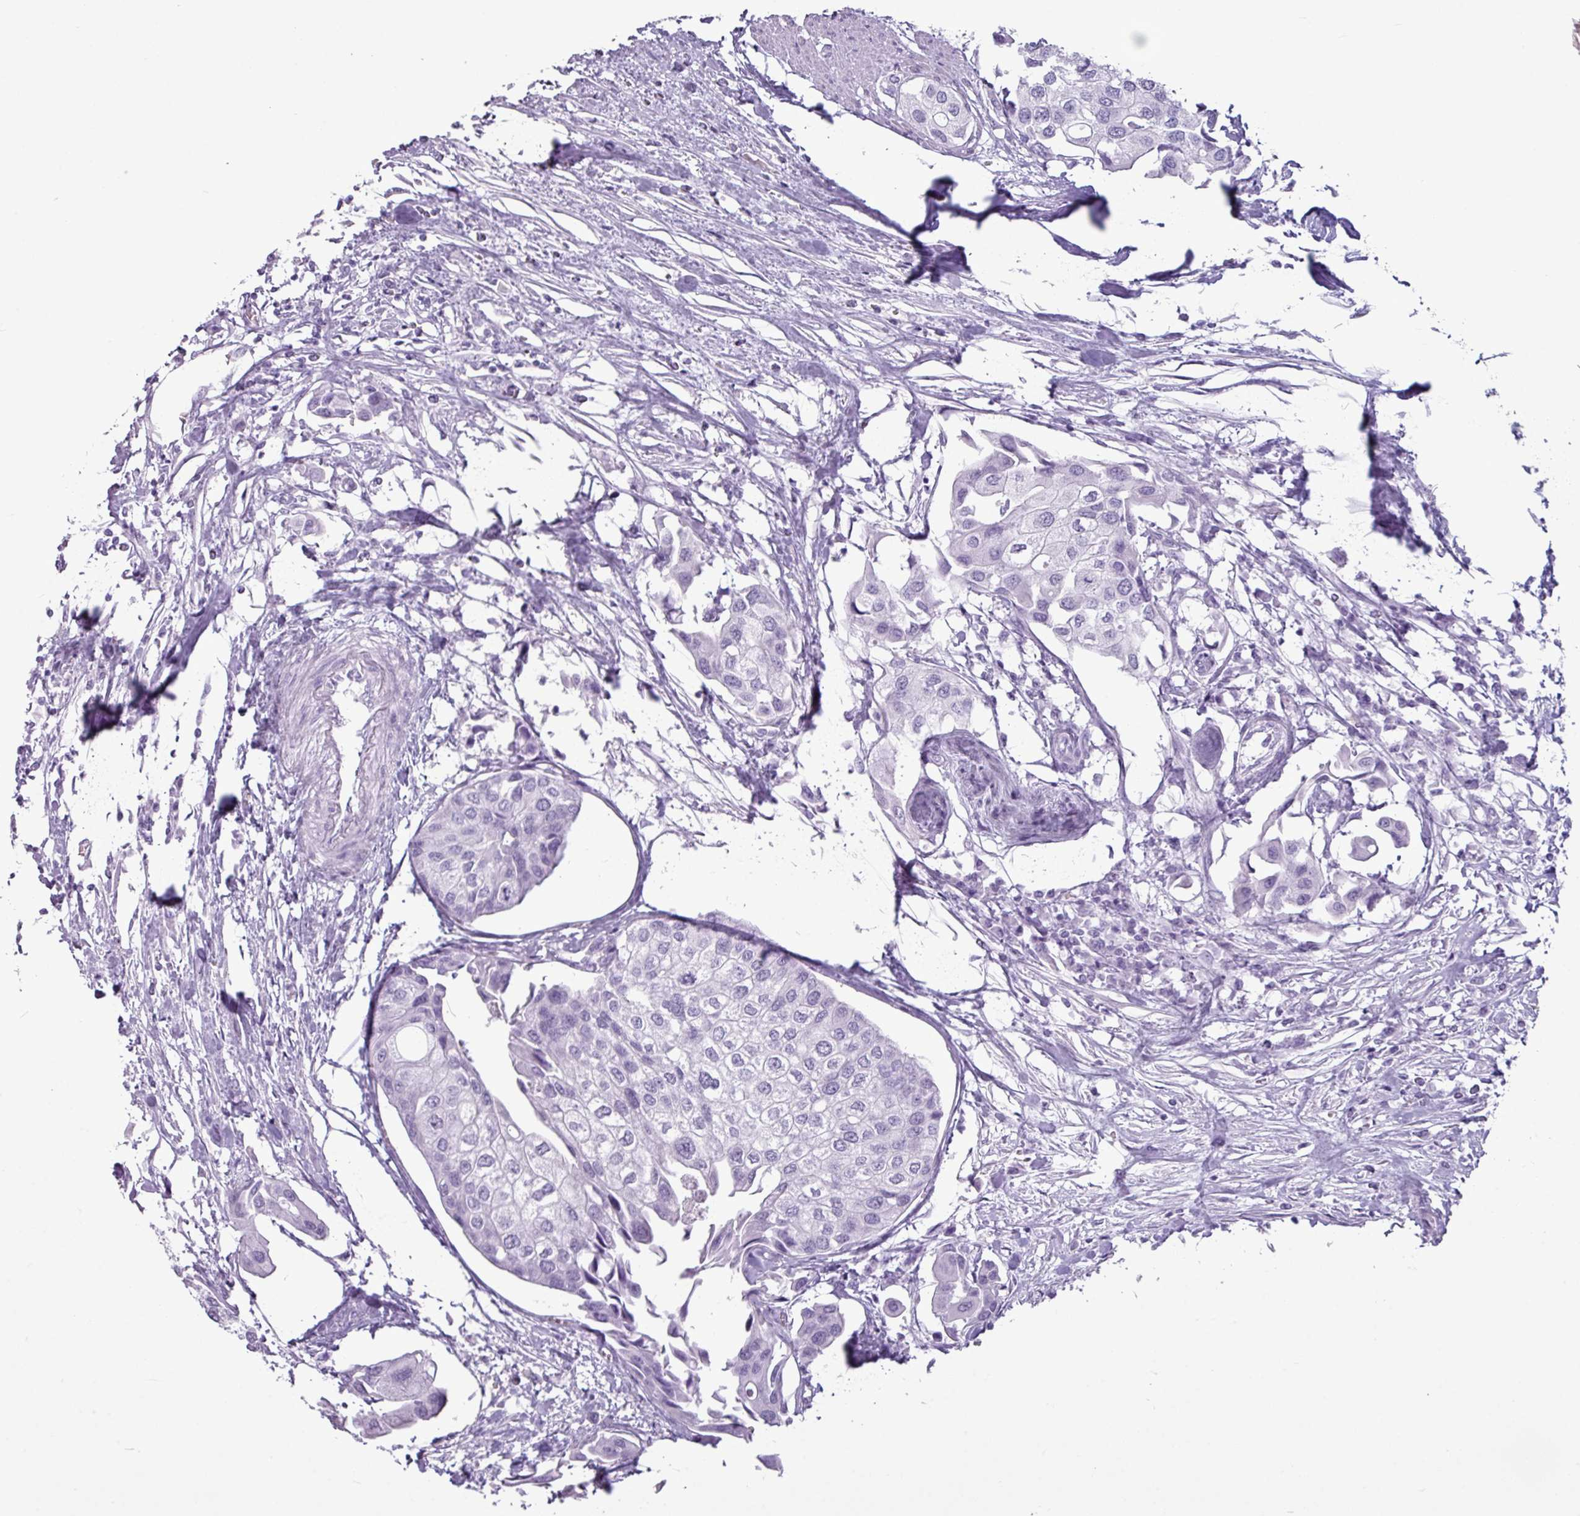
{"staining": {"intensity": "negative", "quantity": "none", "location": "none"}, "tissue": "urothelial cancer", "cell_type": "Tumor cells", "image_type": "cancer", "snomed": [{"axis": "morphology", "description": "Urothelial carcinoma, High grade"}, {"axis": "topography", "description": "Urinary bladder"}], "caption": "High magnification brightfield microscopy of urothelial cancer stained with DAB (3,3'-diaminobenzidine) (brown) and counterstained with hematoxylin (blue): tumor cells show no significant staining.", "gene": "AMY1B", "patient": {"sex": "male", "age": 64}}